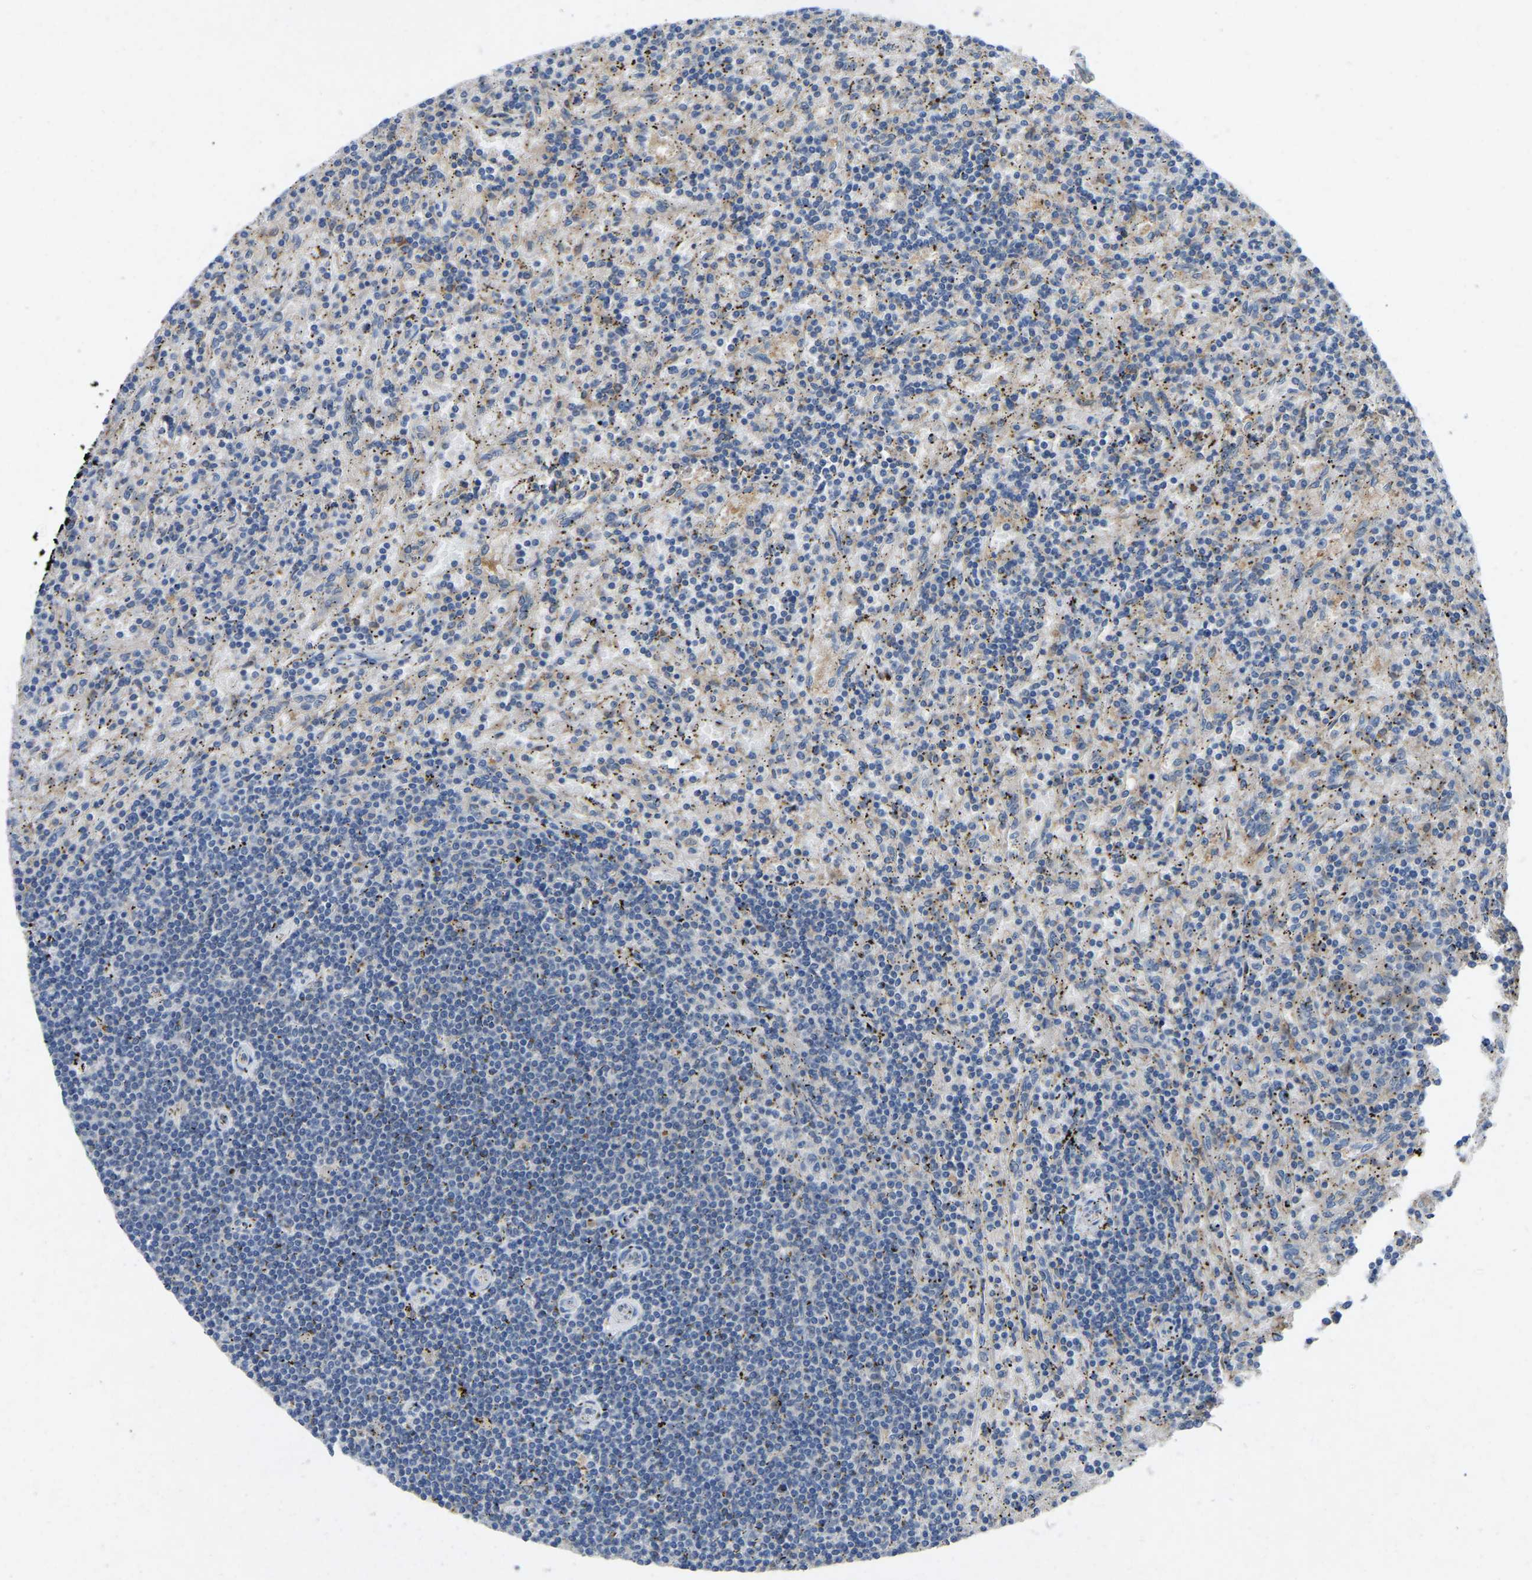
{"staining": {"intensity": "negative", "quantity": "none", "location": "none"}, "tissue": "lymphoma", "cell_type": "Tumor cells", "image_type": "cancer", "snomed": [{"axis": "morphology", "description": "Malignant lymphoma, non-Hodgkin's type, Low grade"}, {"axis": "topography", "description": "Spleen"}], "caption": "An IHC micrograph of low-grade malignant lymphoma, non-Hodgkin's type is shown. There is no staining in tumor cells of low-grade malignant lymphoma, non-Hodgkin's type.", "gene": "FHIT", "patient": {"sex": "male", "age": 76}}